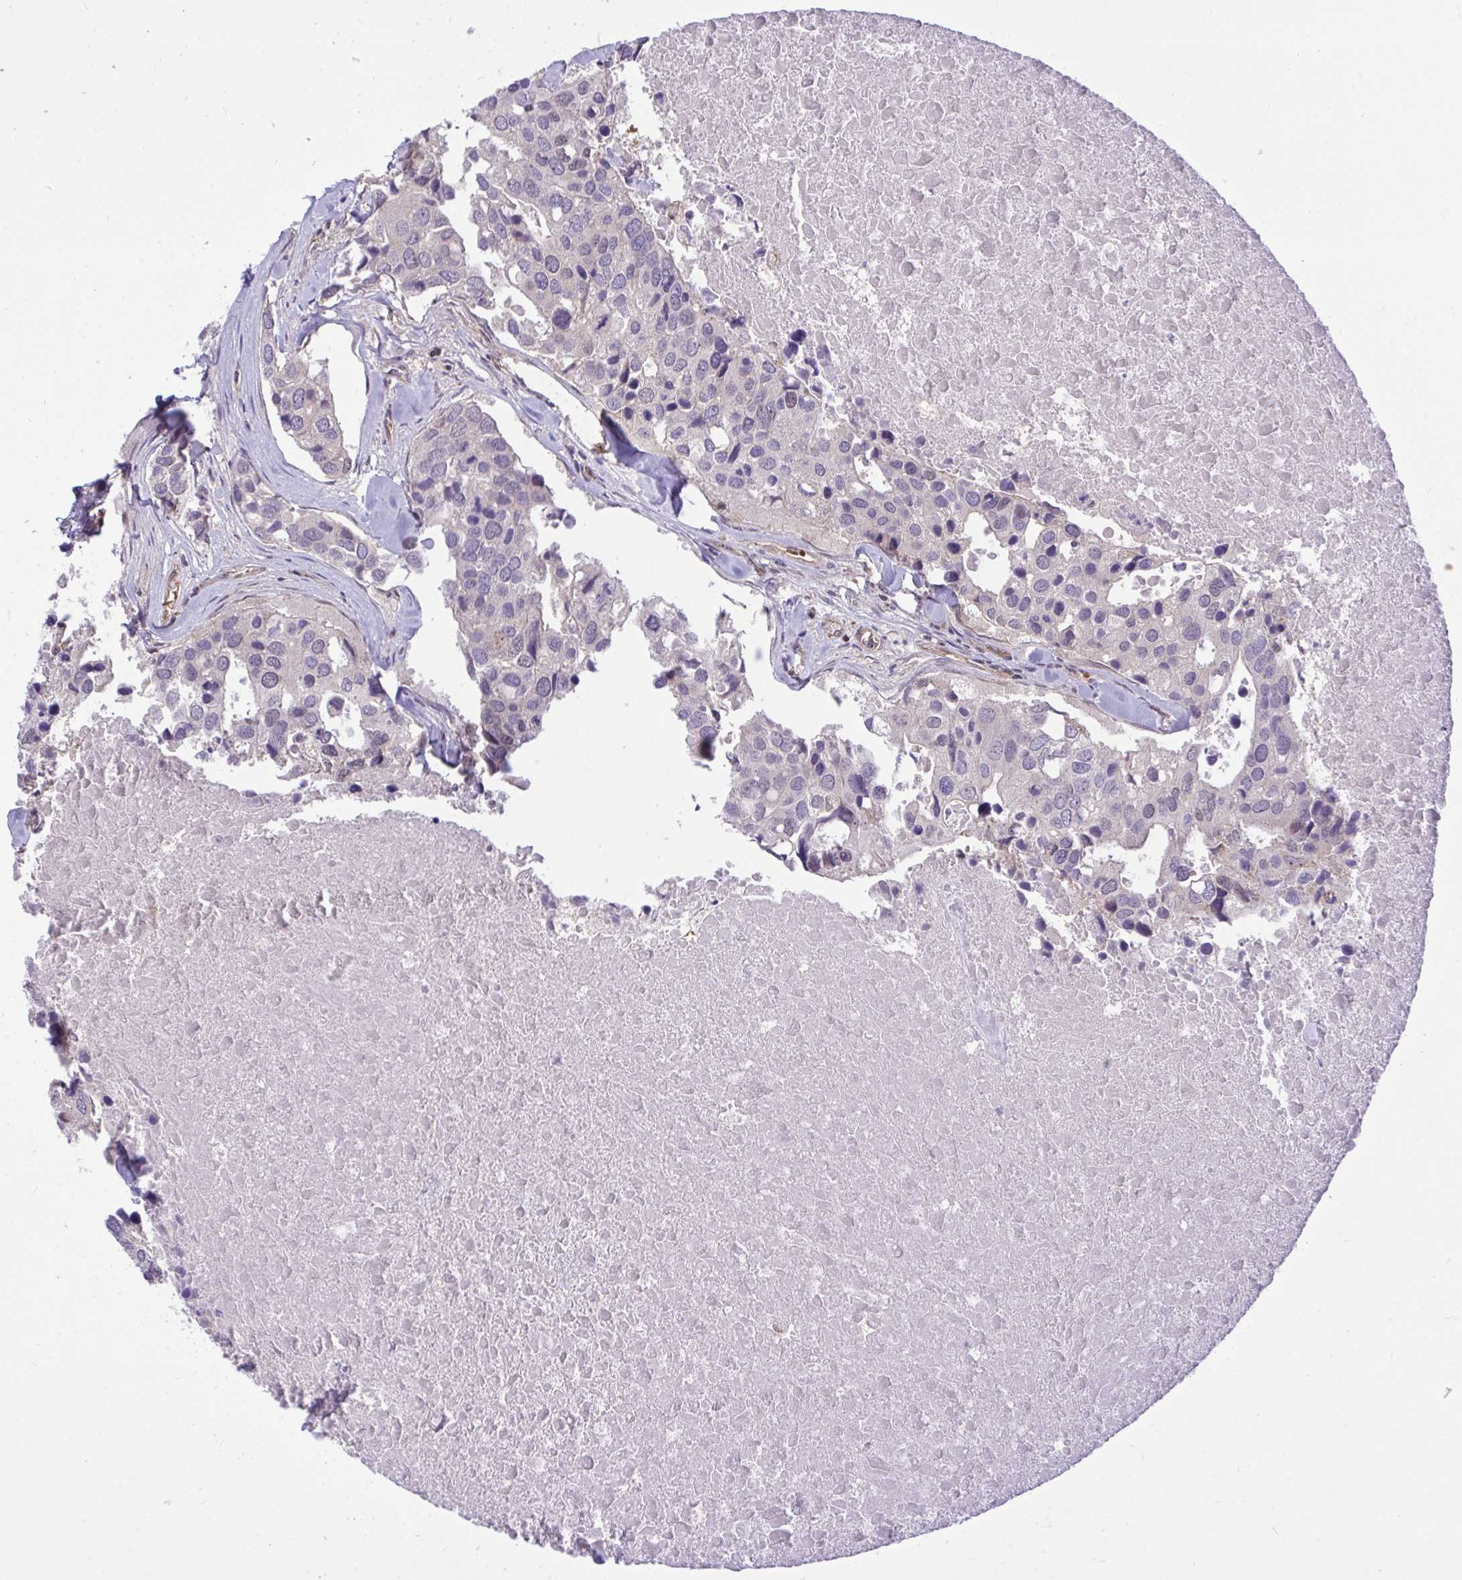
{"staining": {"intensity": "negative", "quantity": "none", "location": "none"}, "tissue": "breast cancer", "cell_type": "Tumor cells", "image_type": "cancer", "snomed": [{"axis": "morphology", "description": "Duct carcinoma"}, {"axis": "topography", "description": "Breast"}], "caption": "DAB immunohistochemical staining of human intraductal carcinoma (breast) reveals no significant staining in tumor cells. (Immunohistochemistry (ihc), brightfield microscopy, high magnification).", "gene": "PPP1CA", "patient": {"sex": "female", "age": 83}}